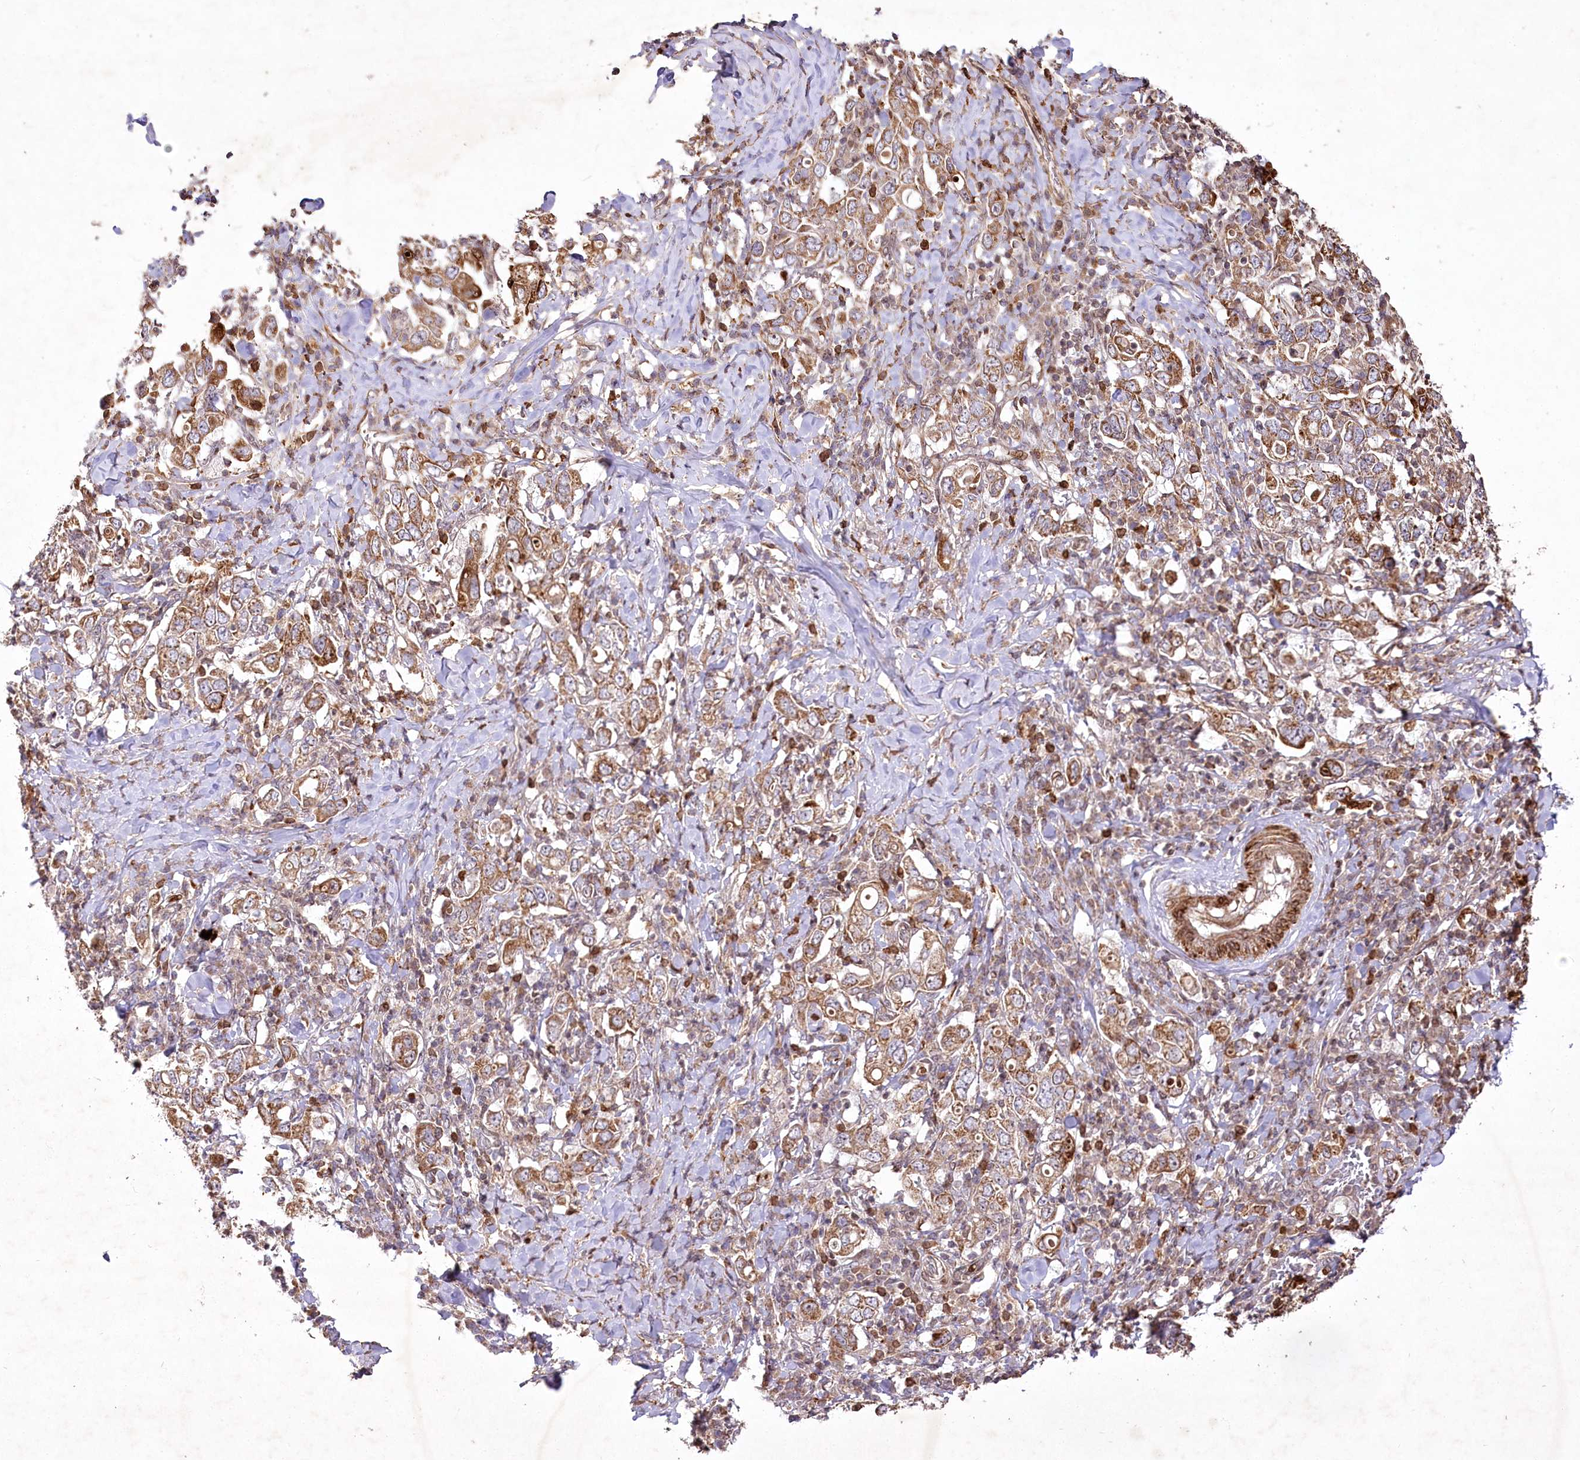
{"staining": {"intensity": "moderate", "quantity": ">75%", "location": "cytoplasmic/membranous"}, "tissue": "stomach cancer", "cell_type": "Tumor cells", "image_type": "cancer", "snomed": [{"axis": "morphology", "description": "Adenocarcinoma, NOS"}, {"axis": "topography", "description": "Stomach, upper"}], "caption": "Brown immunohistochemical staining in human stomach adenocarcinoma shows moderate cytoplasmic/membranous positivity in about >75% of tumor cells.", "gene": "PSTK", "patient": {"sex": "male", "age": 62}}